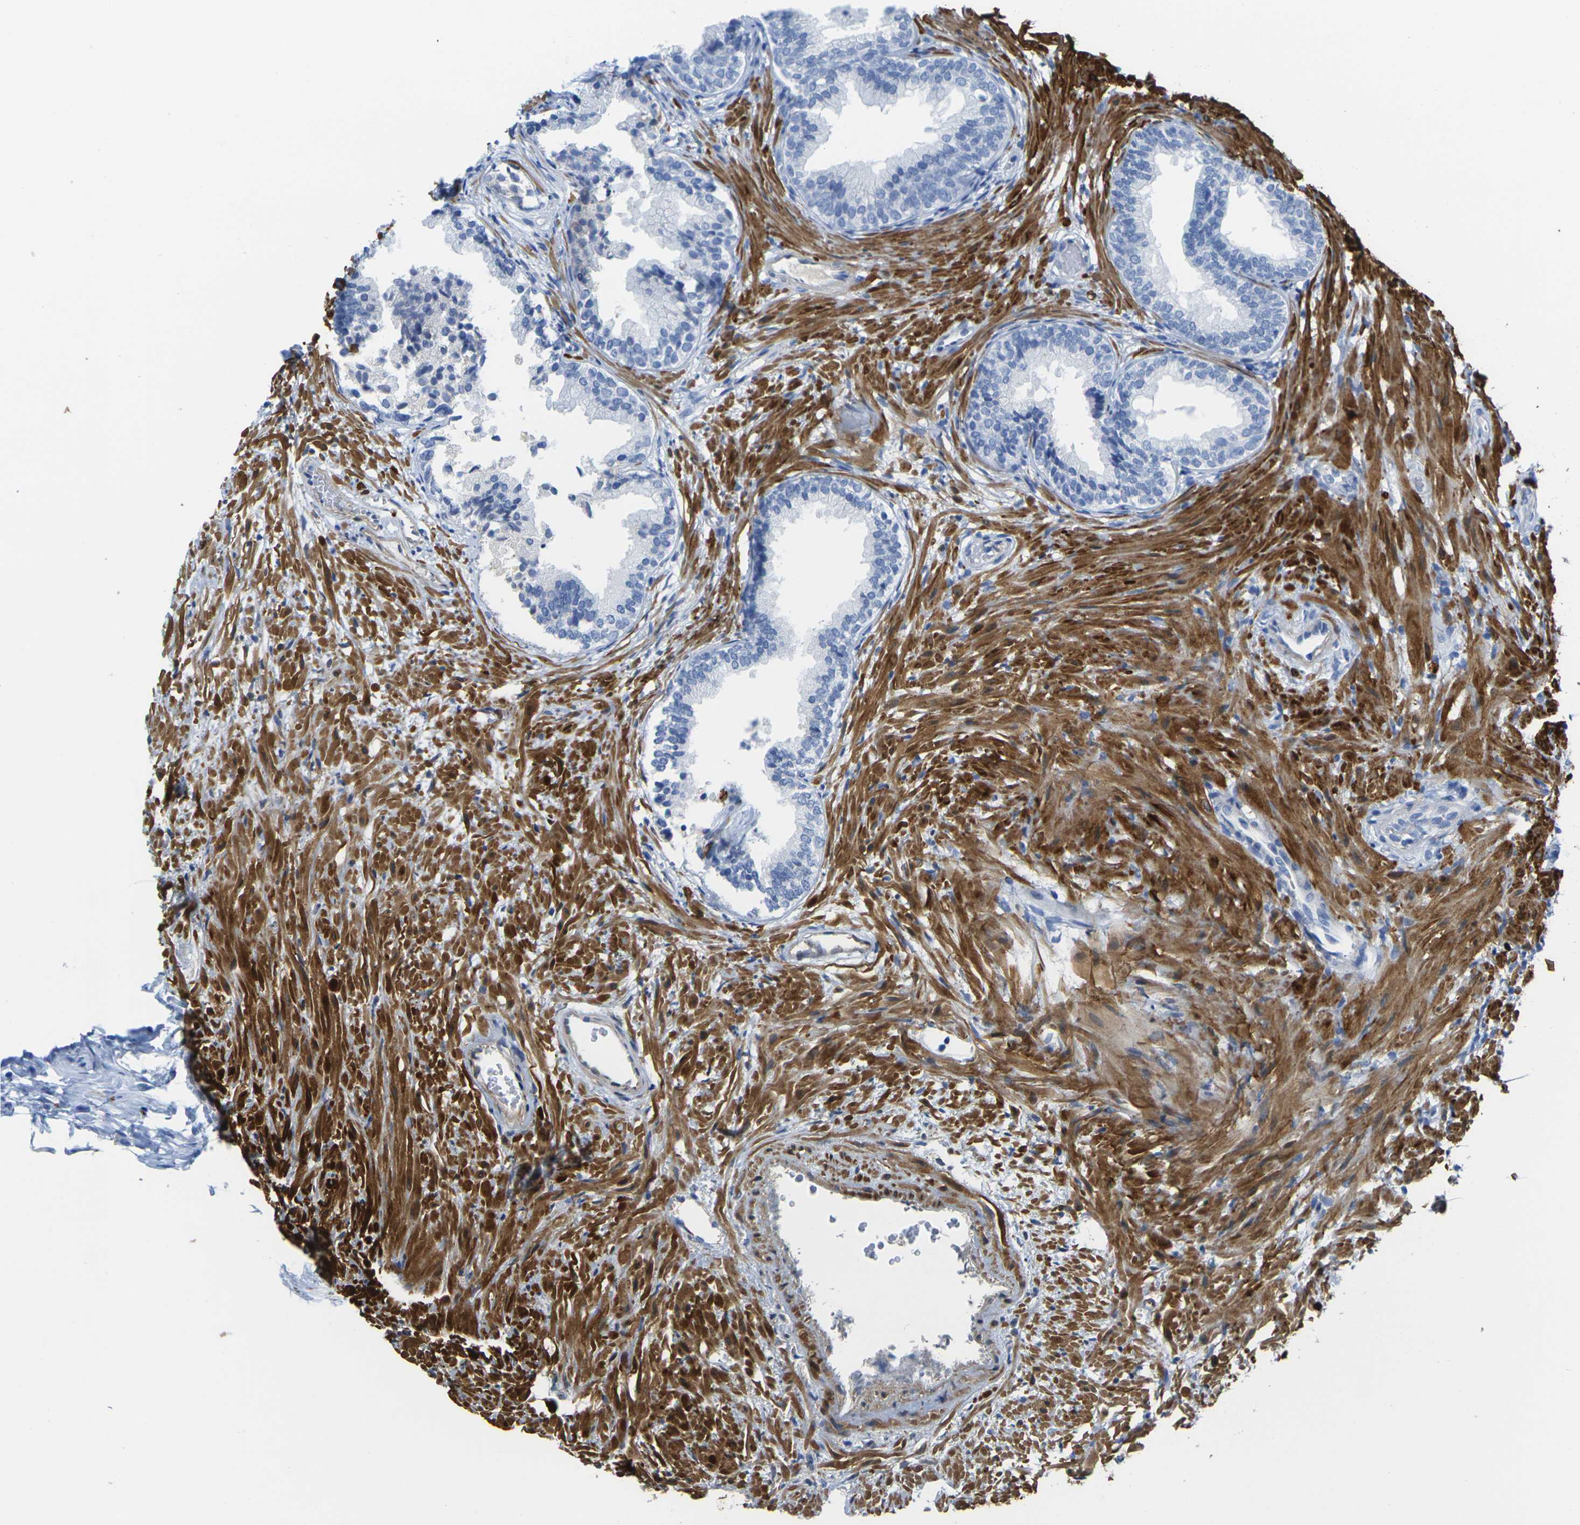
{"staining": {"intensity": "negative", "quantity": "none", "location": "none"}, "tissue": "prostate", "cell_type": "Glandular cells", "image_type": "normal", "snomed": [{"axis": "morphology", "description": "Normal tissue, NOS"}, {"axis": "topography", "description": "Prostate"}], "caption": "The photomicrograph exhibits no staining of glandular cells in benign prostate.", "gene": "CNN1", "patient": {"sex": "male", "age": 76}}